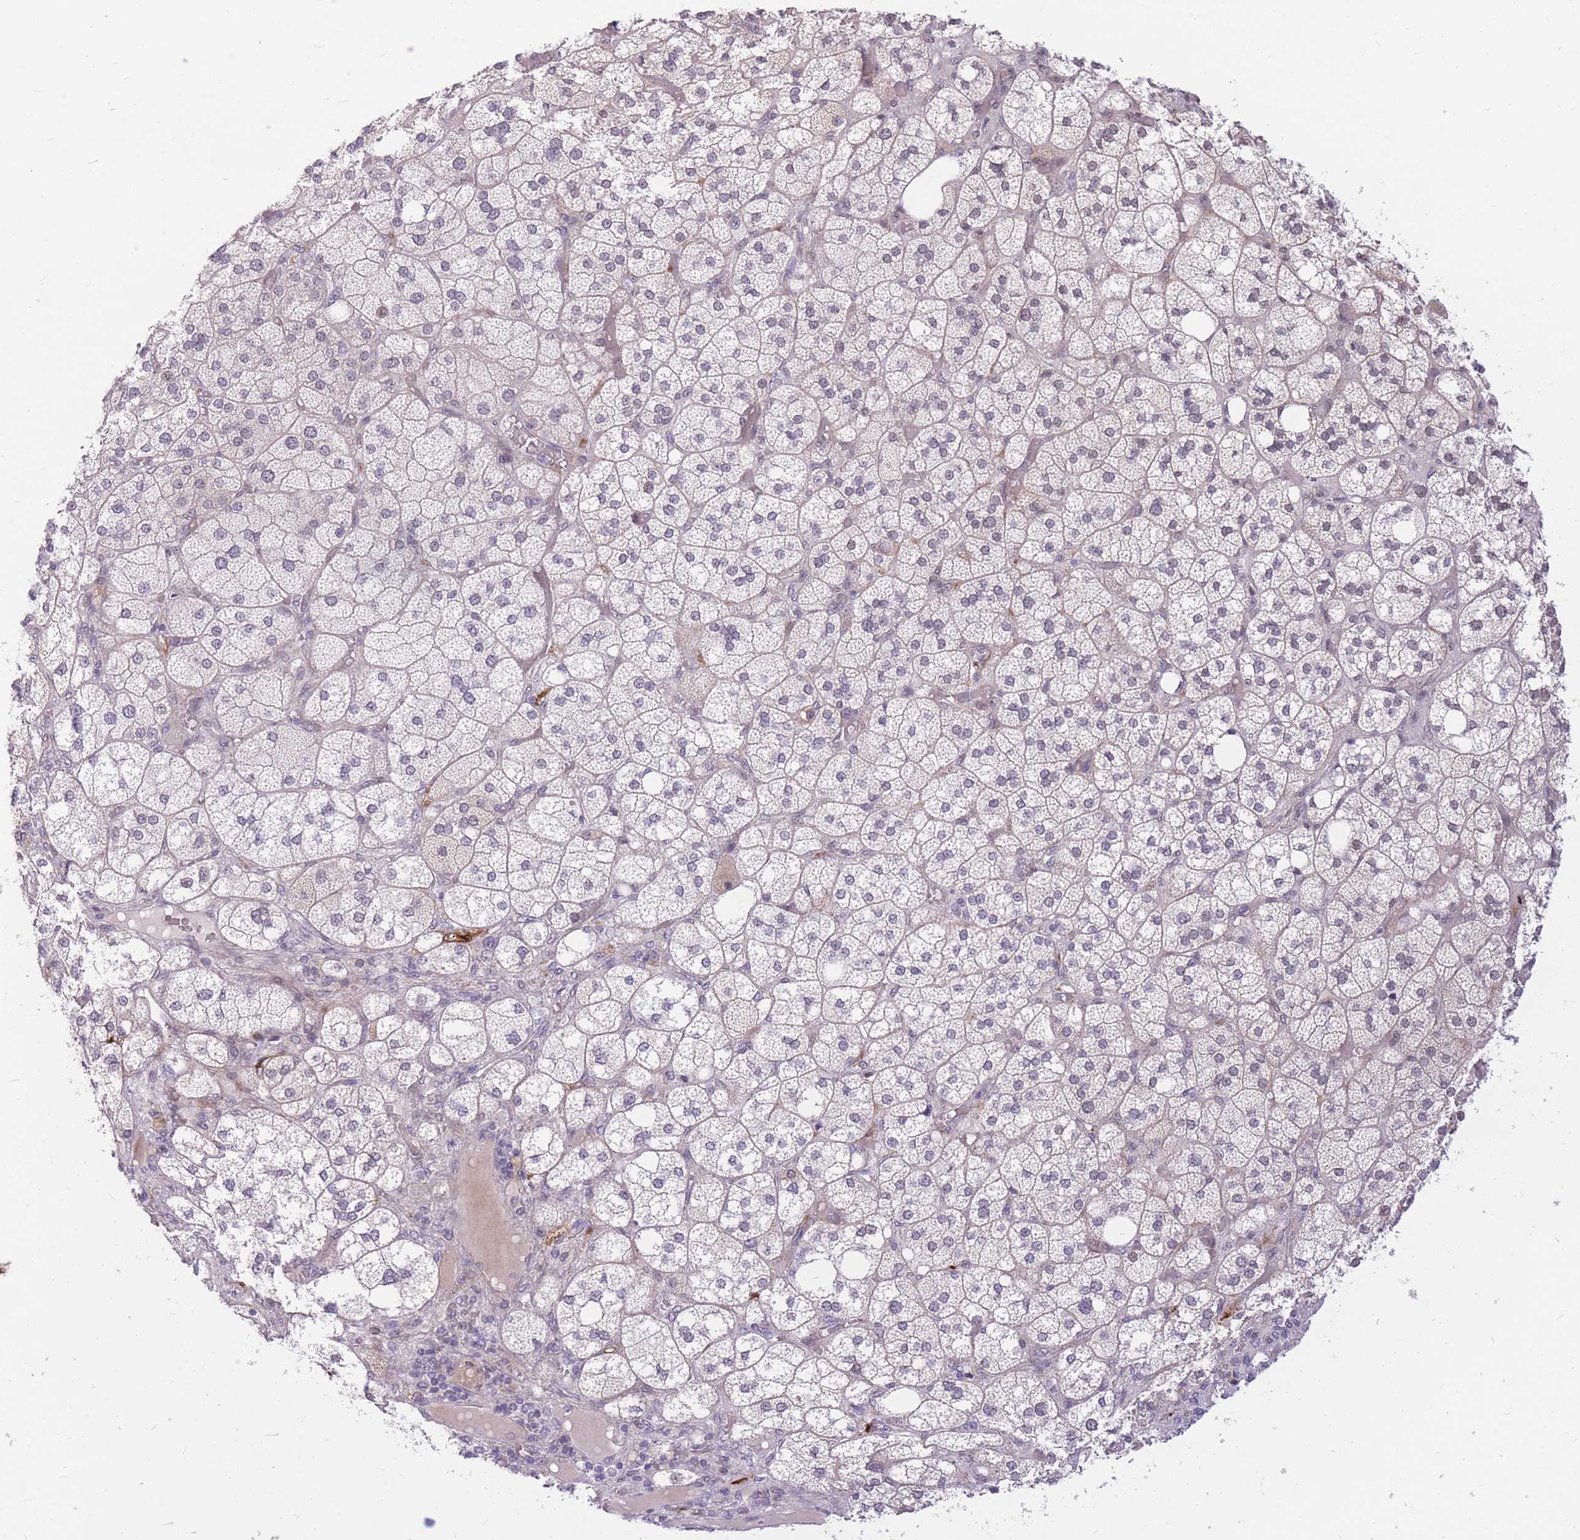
{"staining": {"intensity": "weak", "quantity": "25%-75%", "location": "cytoplasmic/membranous,nuclear"}, "tissue": "adrenal gland", "cell_type": "Glandular cells", "image_type": "normal", "snomed": [{"axis": "morphology", "description": "Normal tissue, NOS"}, {"axis": "topography", "description": "Adrenal gland"}], "caption": "An immunohistochemistry (IHC) histopathology image of benign tissue is shown. Protein staining in brown highlights weak cytoplasmic/membranous,nuclear positivity in adrenal gland within glandular cells. Using DAB (3,3'-diaminobenzidine) (brown) and hematoxylin (blue) stains, captured at high magnification using brightfield microscopy.", "gene": "ERCC2", "patient": {"sex": "male", "age": 61}}